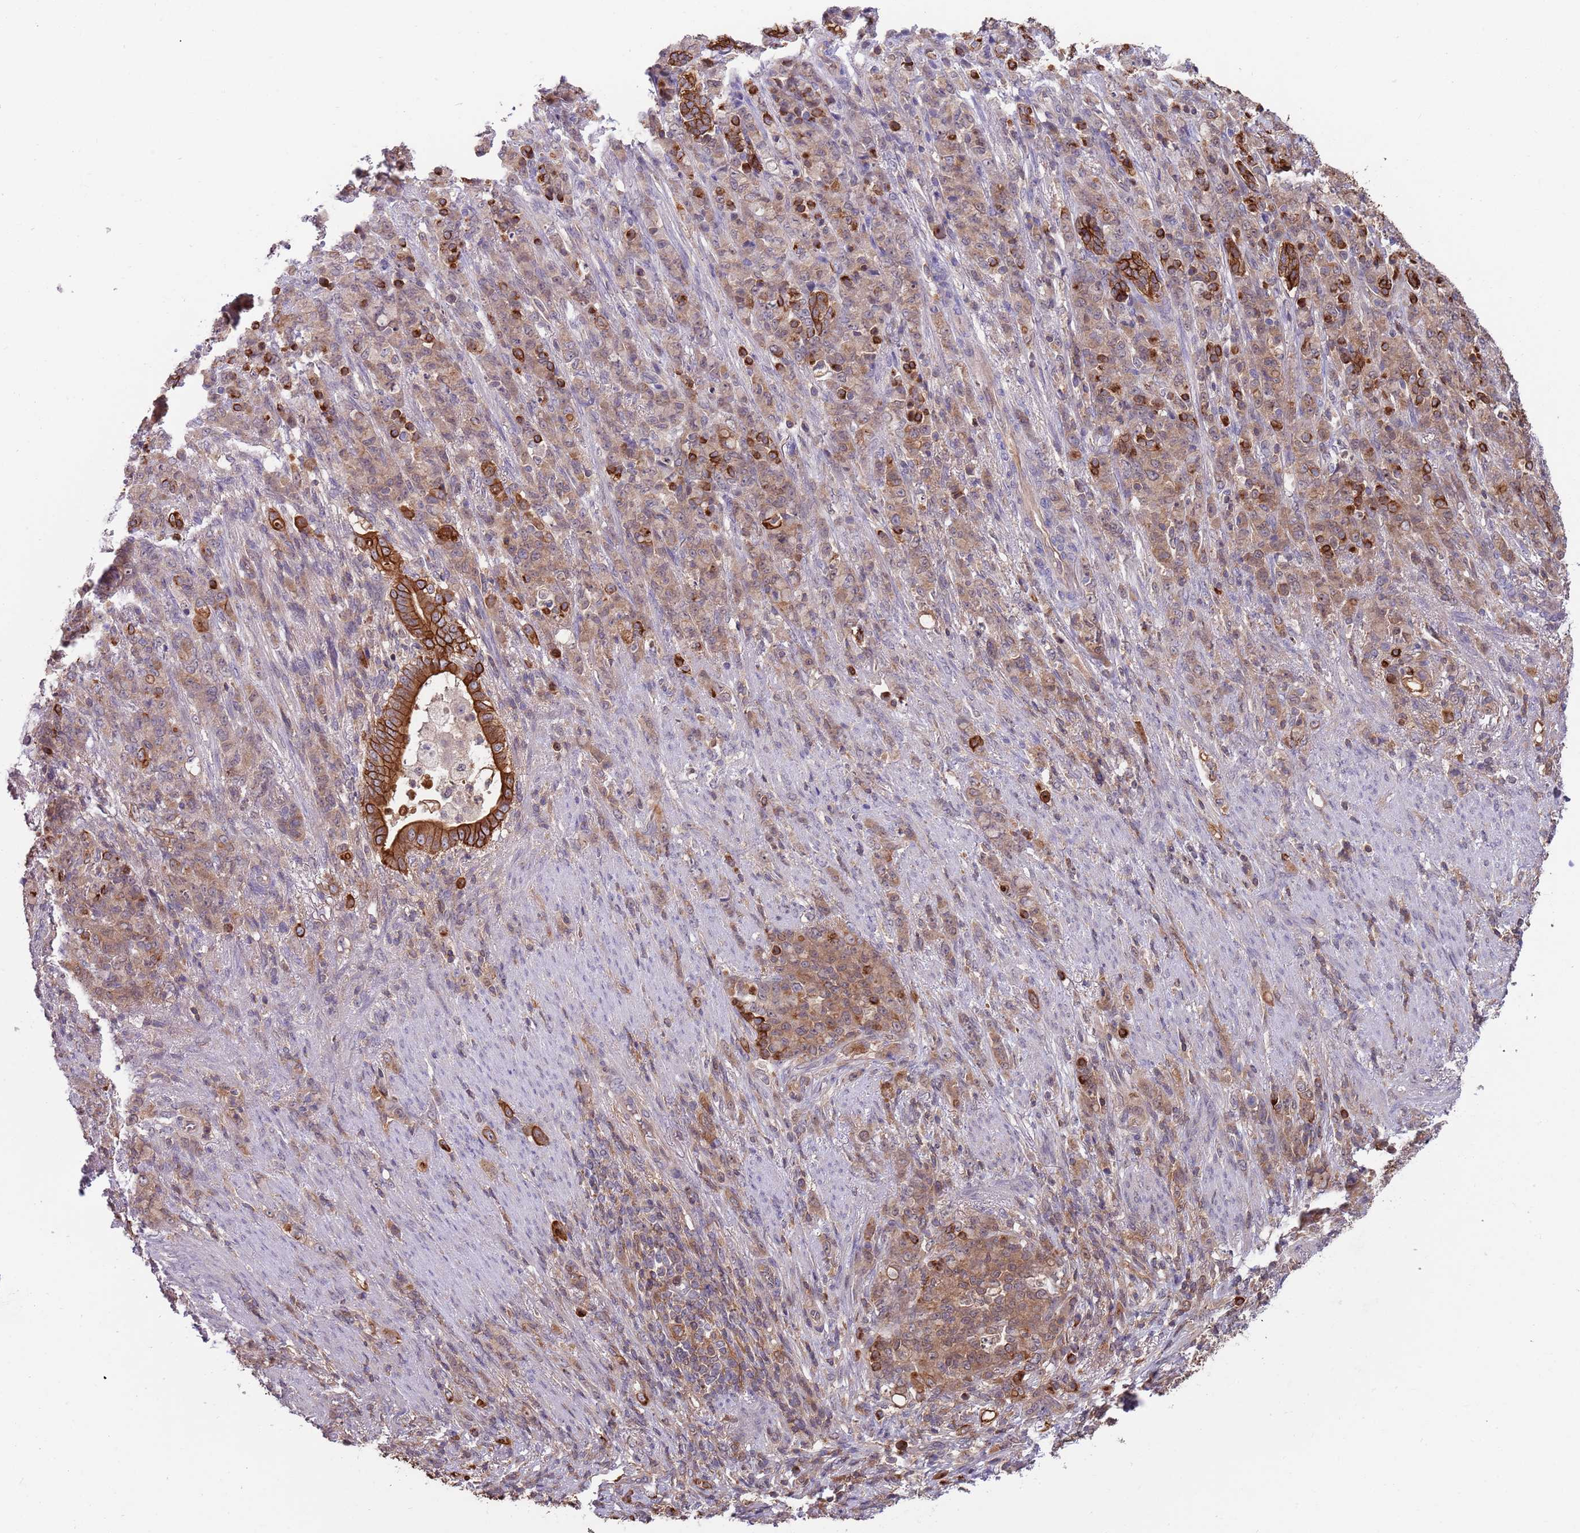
{"staining": {"intensity": "strong", "quantity": "<25%", "location": "cytoplasmic/membranous"}, "tissue": "stomach cancer", "cell_type": "Tumor cells", "image_type": "cancer", "snomed": [{"axis": "morphology", "description": "Adenocarcinoma, NOS"}, {"axis": "topography", "description": "Stomach"}], "caption": "Immunohistochemical staining of stomach adenocarcinoma reveals medium levels of strong cytoplasmic/membranous protein expression in about <25% of tumor cells. (DAB IHC, brown staining for protein, blue staining for nuclei).", "gene": "GSDMD", "patient": {"sex": "female", "age": 79}}